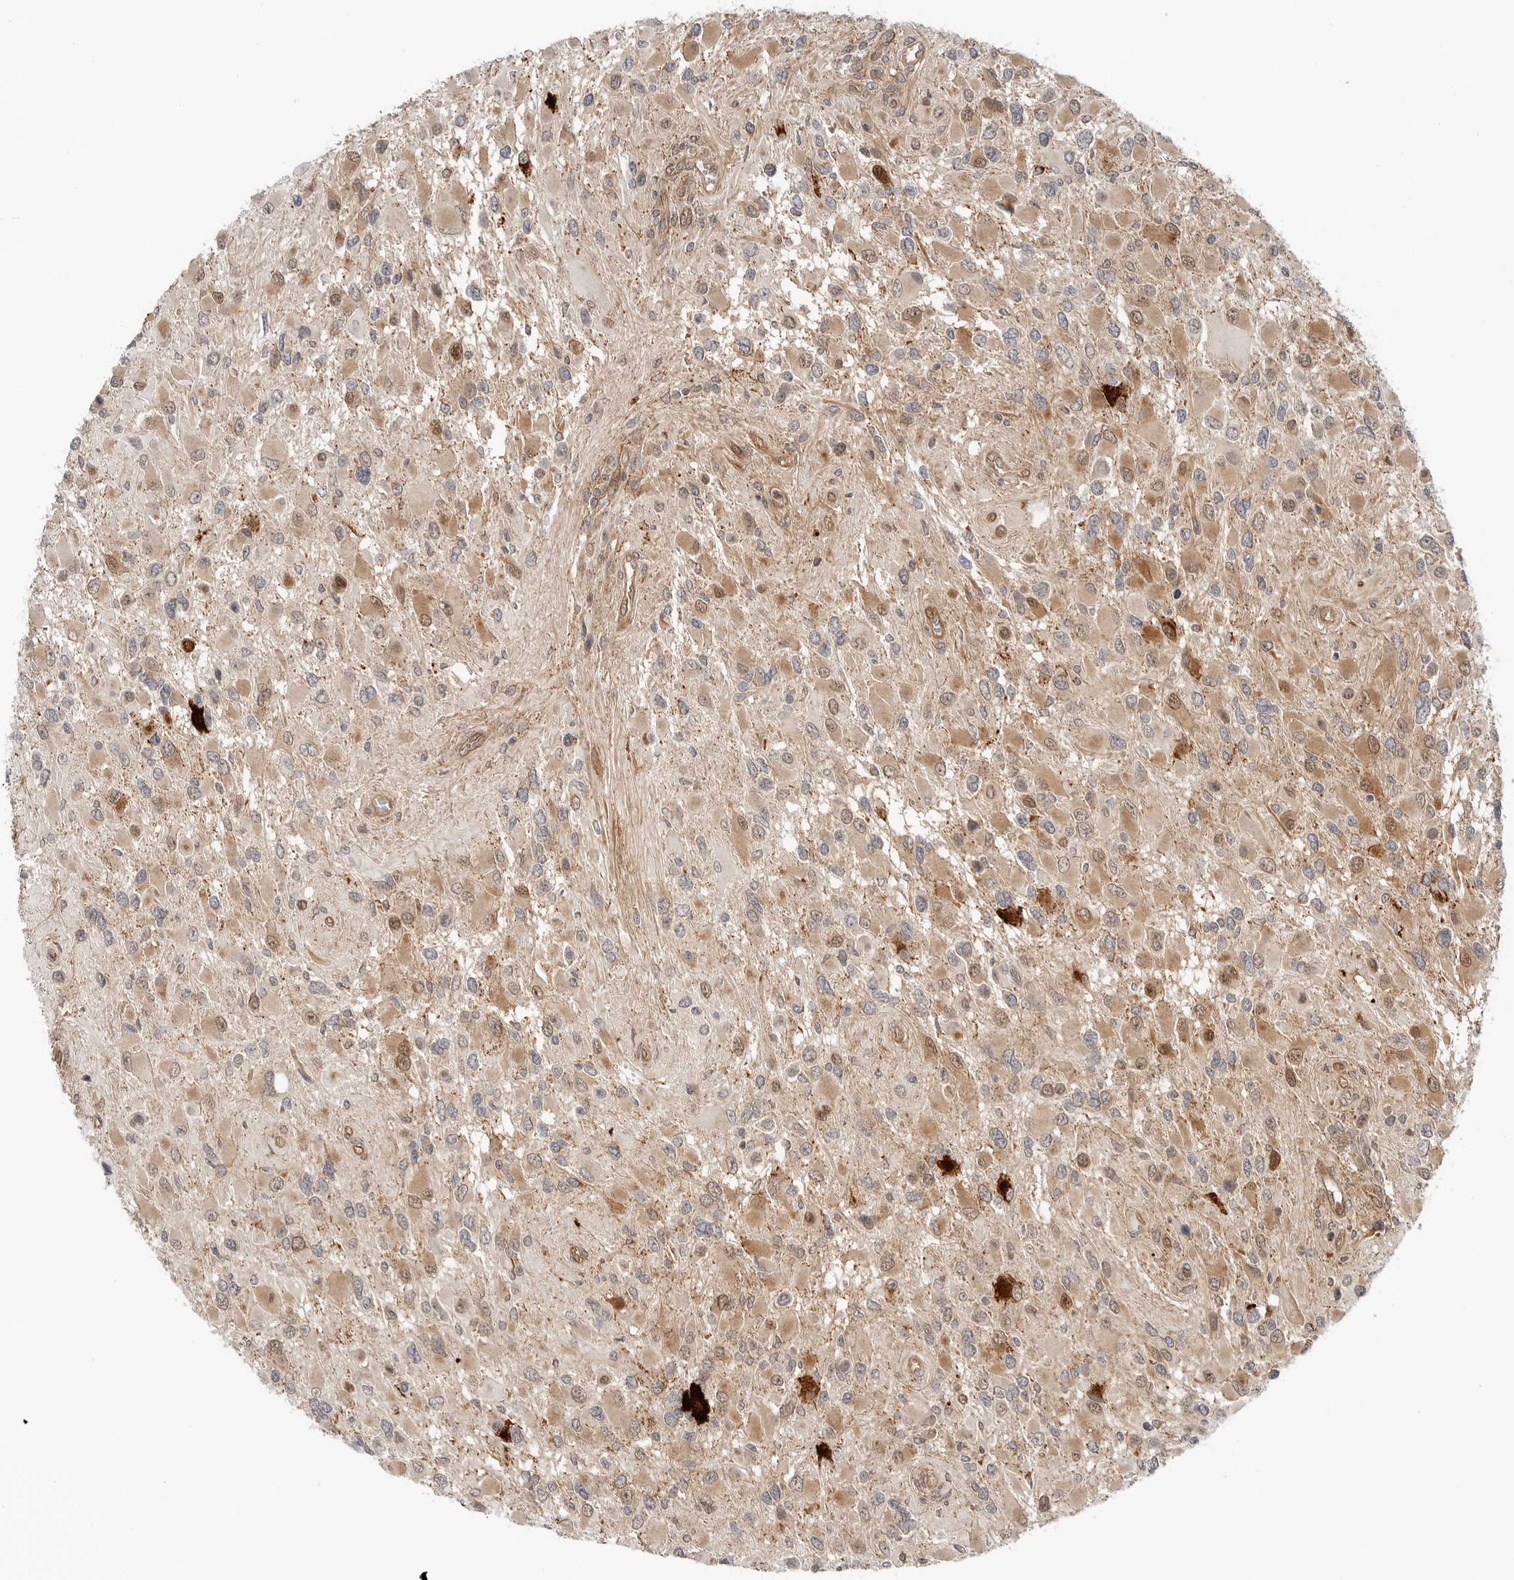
{"staining": {"intensity": "moderate", "quantity": "25%-75%", "location": "cytoplasmic/membranous"}, "tissue": "glioma", "cell_type": "Tumor cells", "image_type": "cancer", "snomed": [{"axis": "morphology", "description": "Glioma, malignant, High grade"}, {"axis": "topography", "description": "Brain"}], "caption": "Immunohistochemistry (IHC) (DAB) staining of human malignant high-grade glioma exhibits moderate cytoplasmic/membranous protein expression in about 25%-75% of tumor cells.", "gene": "SUGCT", "patient": {"sex": "male", "age": 53}}